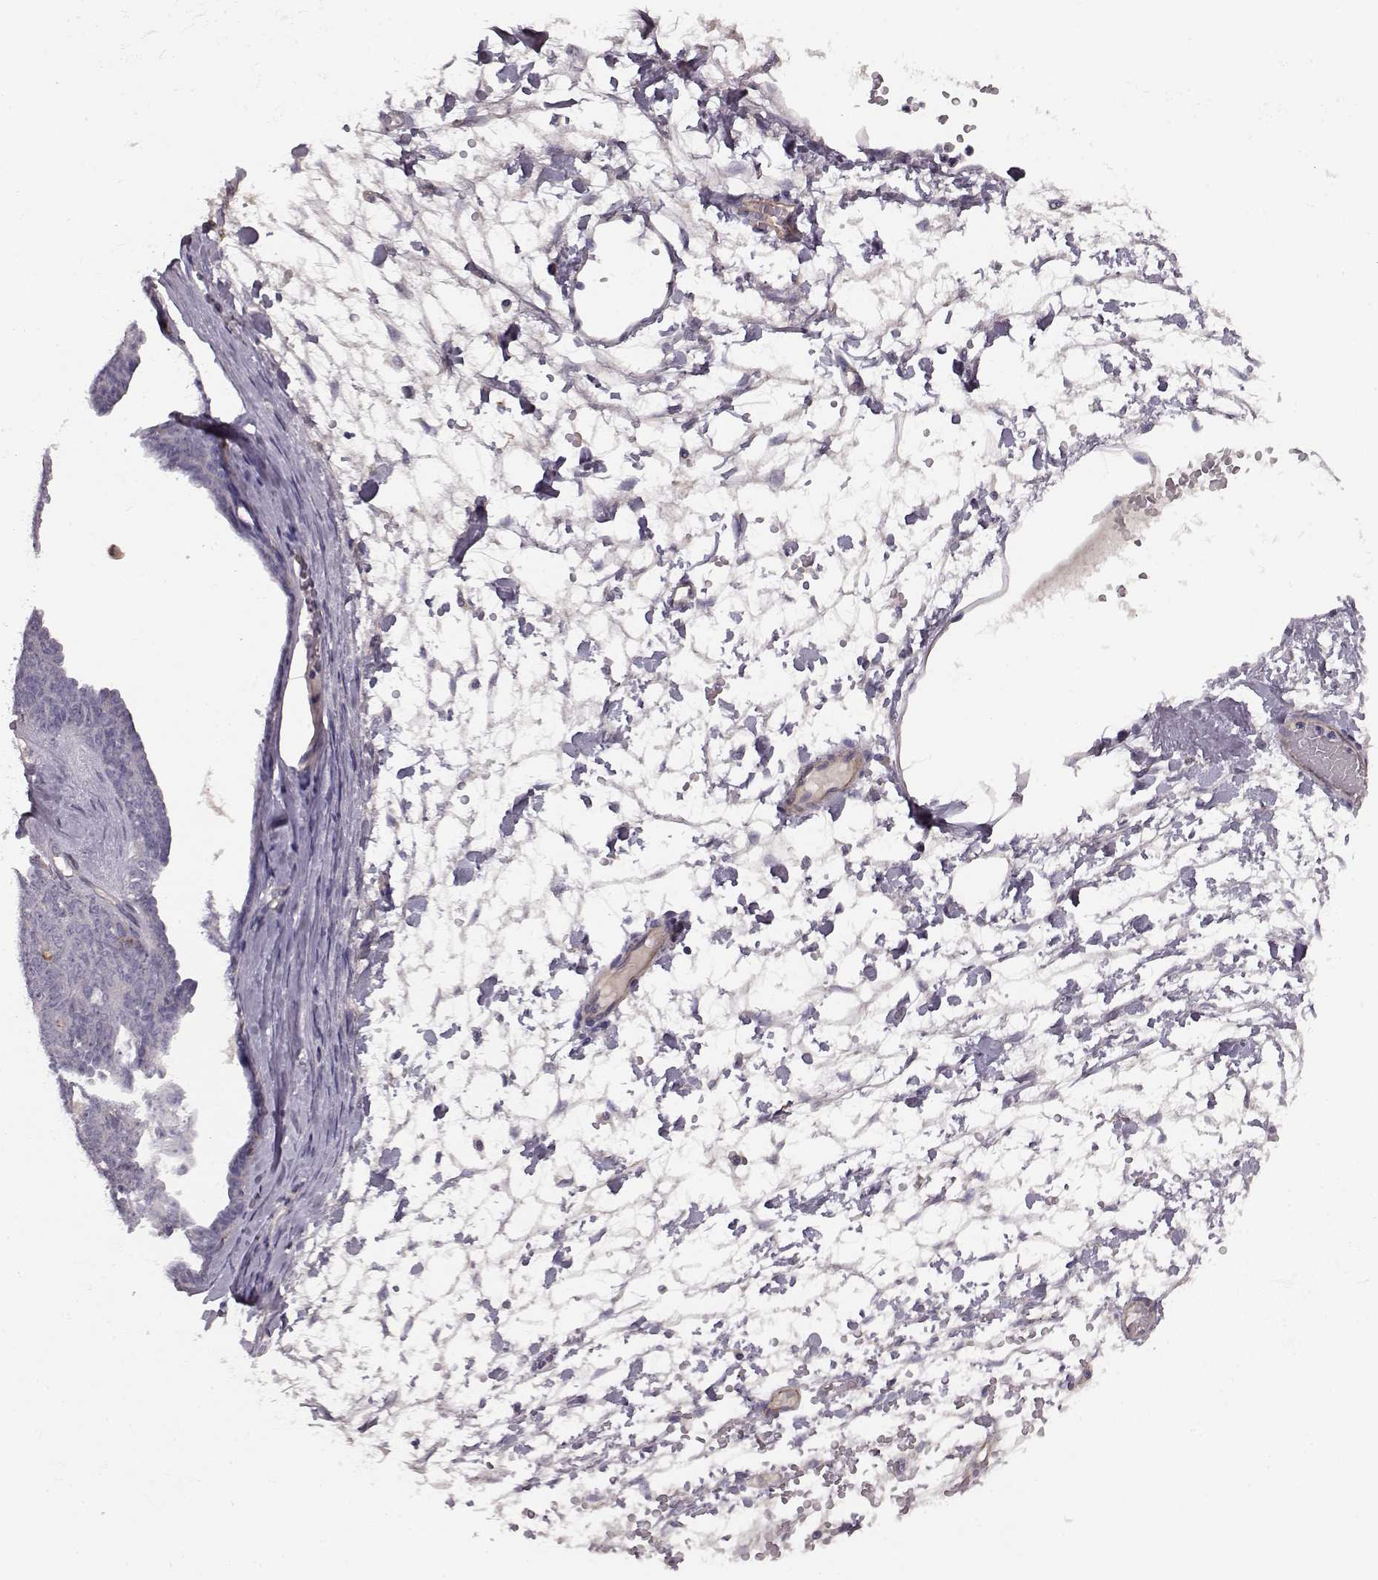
{"staining": {"intensity": "negative", "quantity": "none", "location": "none"}, "tissue": "ovarian cancer", "cell_type": "Tumor cells", "image_type": "cancer", "snomed": [{"axis": "morphology", "description": "Cystadenocarcinoma, serous, NOS"}, {"axis": "topography", "description": "Ovary"}], "caption": "Ovarian cancer was stained to show a protein in brown. There is no significant expression in tumor cells. Brightfield microscopy of IHC stained with DAB (3,3'-diaminobenzidine) (brown) and hematoxylin (blue), captured at high magnification.", "gene": "CCNF", "patient": {"sex": "female", "age": 71}}